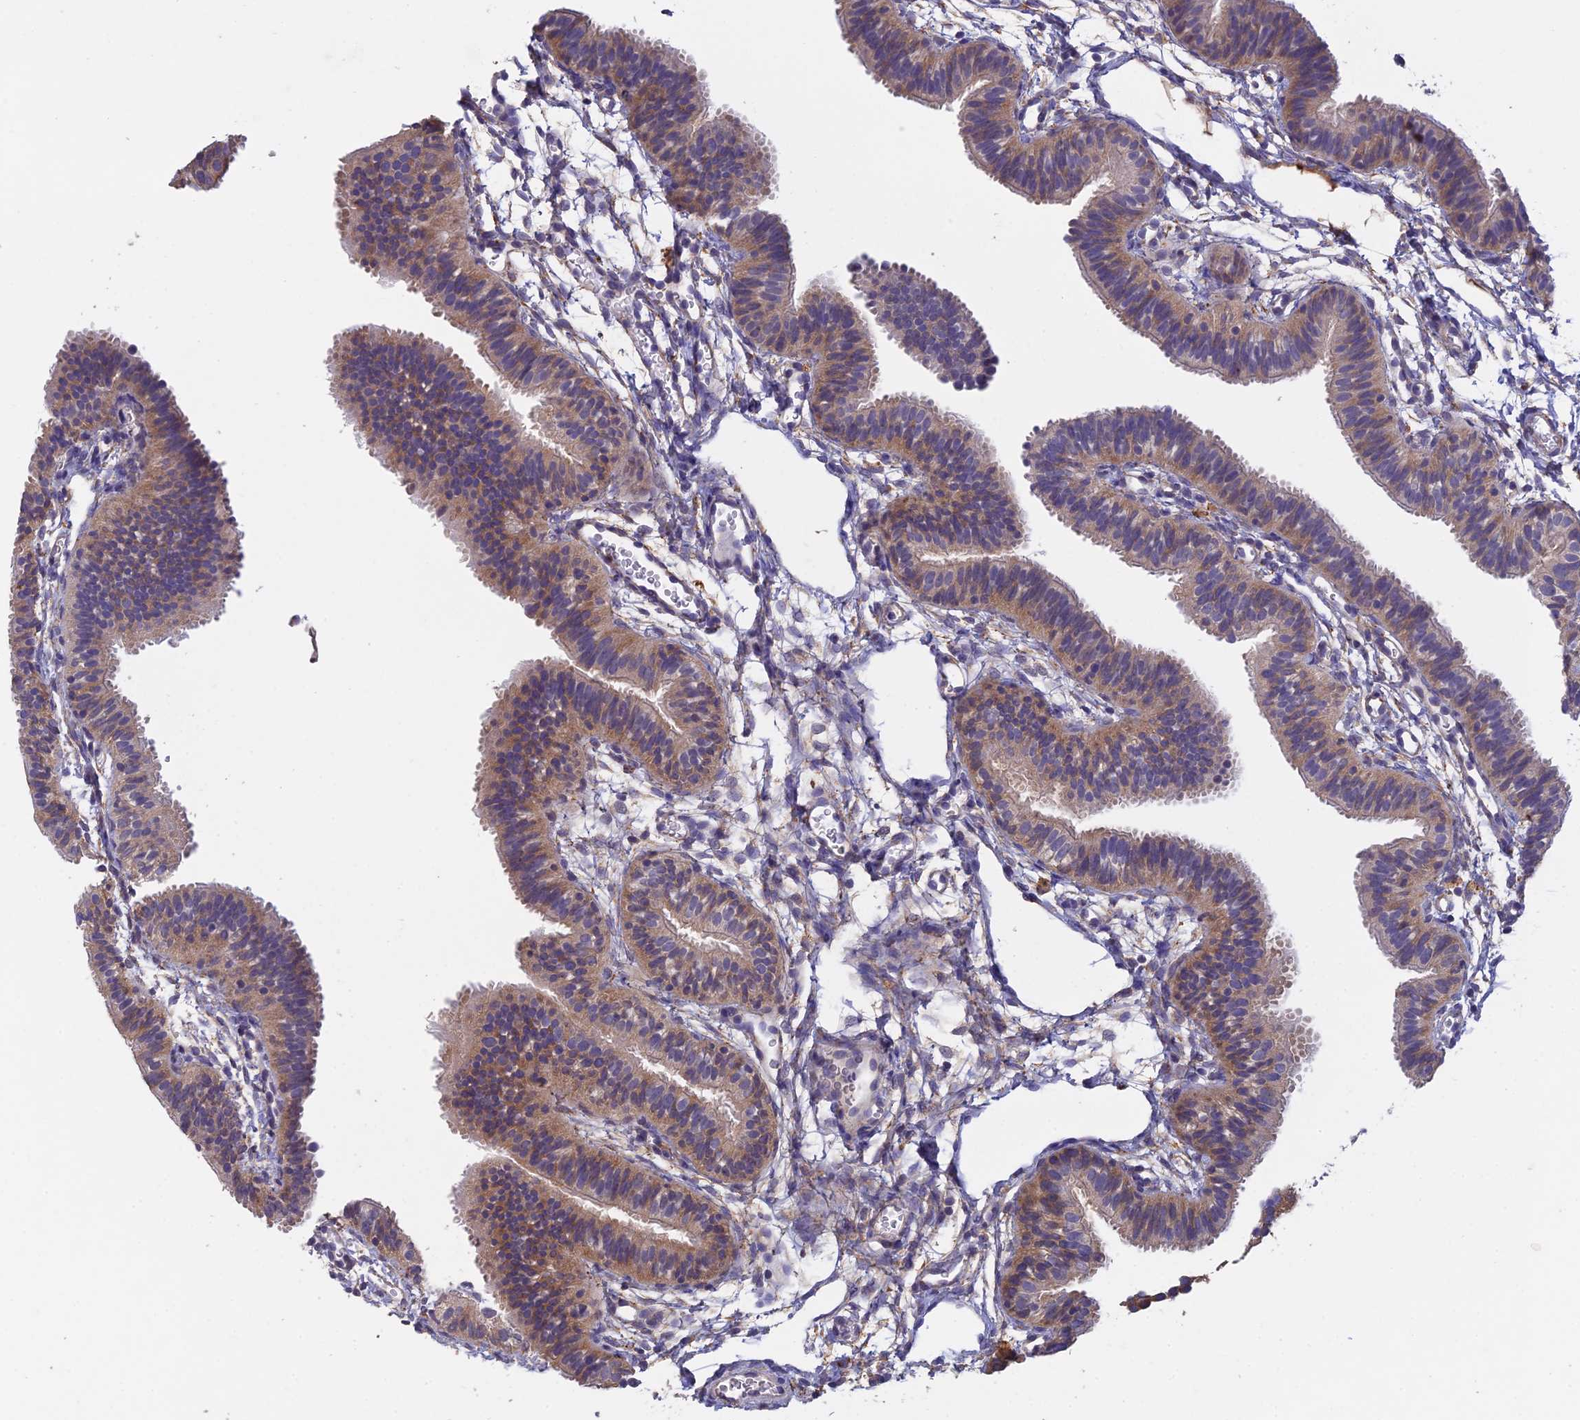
{"staining": {"intensity": "weak", "quantity": ">75%", "location": "cytoplasmic/membranous"}, "tissue": "fallopian tube", "cell_type": "Glandular cells", "image_type": "normal", "snomed": [{"axis": "morphology", "description": "Normal tissue, NOS"}, {"axis": "topography", "description": "Fallopian tube"}], "caption": "Glandular cells reveal low levels of weak cytoplasmic/membranous staining in about >75% of cells in benign human fallopian tube.", "gene": "SLC39A13", "patient": {"sex": "female", "age": 35}}